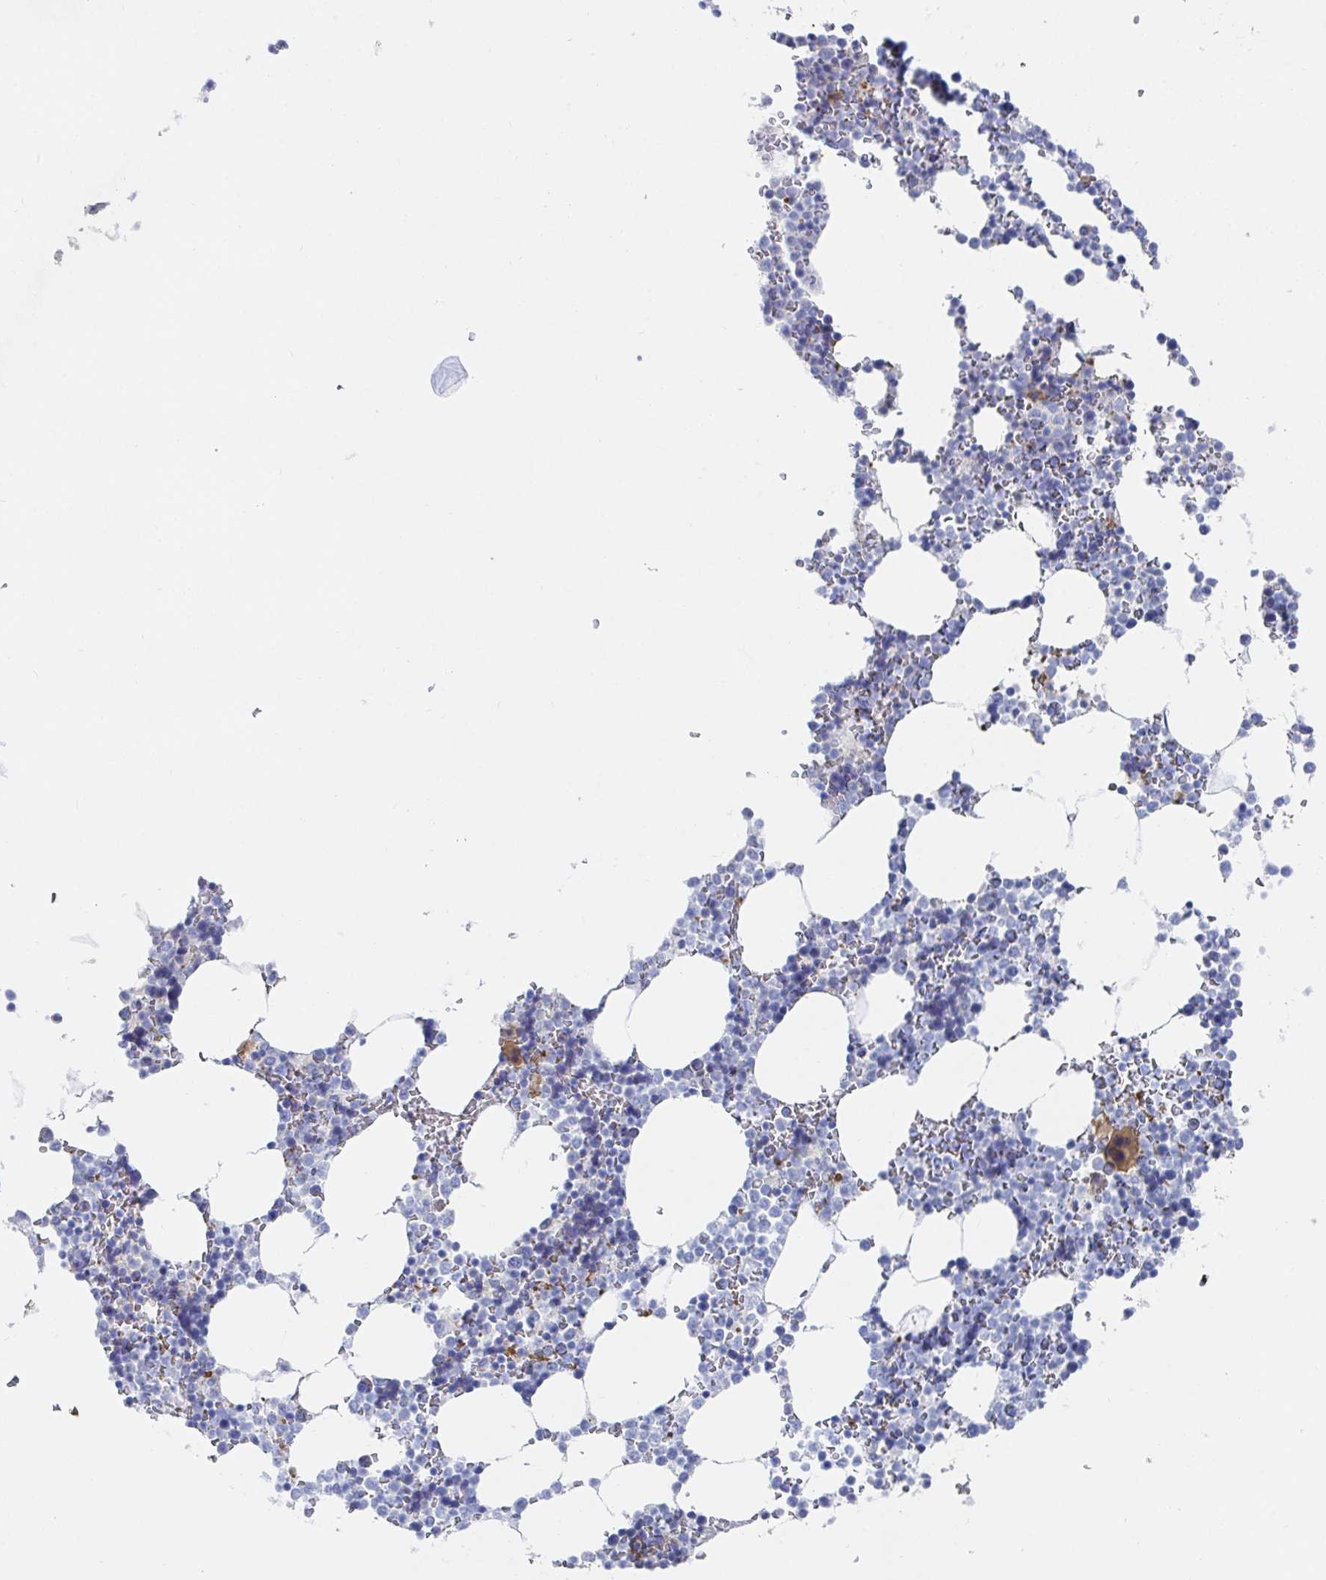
{"staining": {"intensity": "moderate", "quantity": "<25%", "location": "cytoplasmic/membranous"}, "tissue": "bone marrow", "cell_type": "Hematopoietic cells", "image_type": "normal", "snomed": [{"axis": "morphology", "description": "Normal tissue, NOS"}, {"axis": "topography", "description": "Bone marrow"}], "caption": "High-power microscopy captured an IHC histopathology image of unremarkable bone marrow, revealing moderate cytoplasmic/membranous expression in about <25% of hematopoietic cells.", "gene": "OR2A1", "patient": {"sex": "female", "age": 42}}